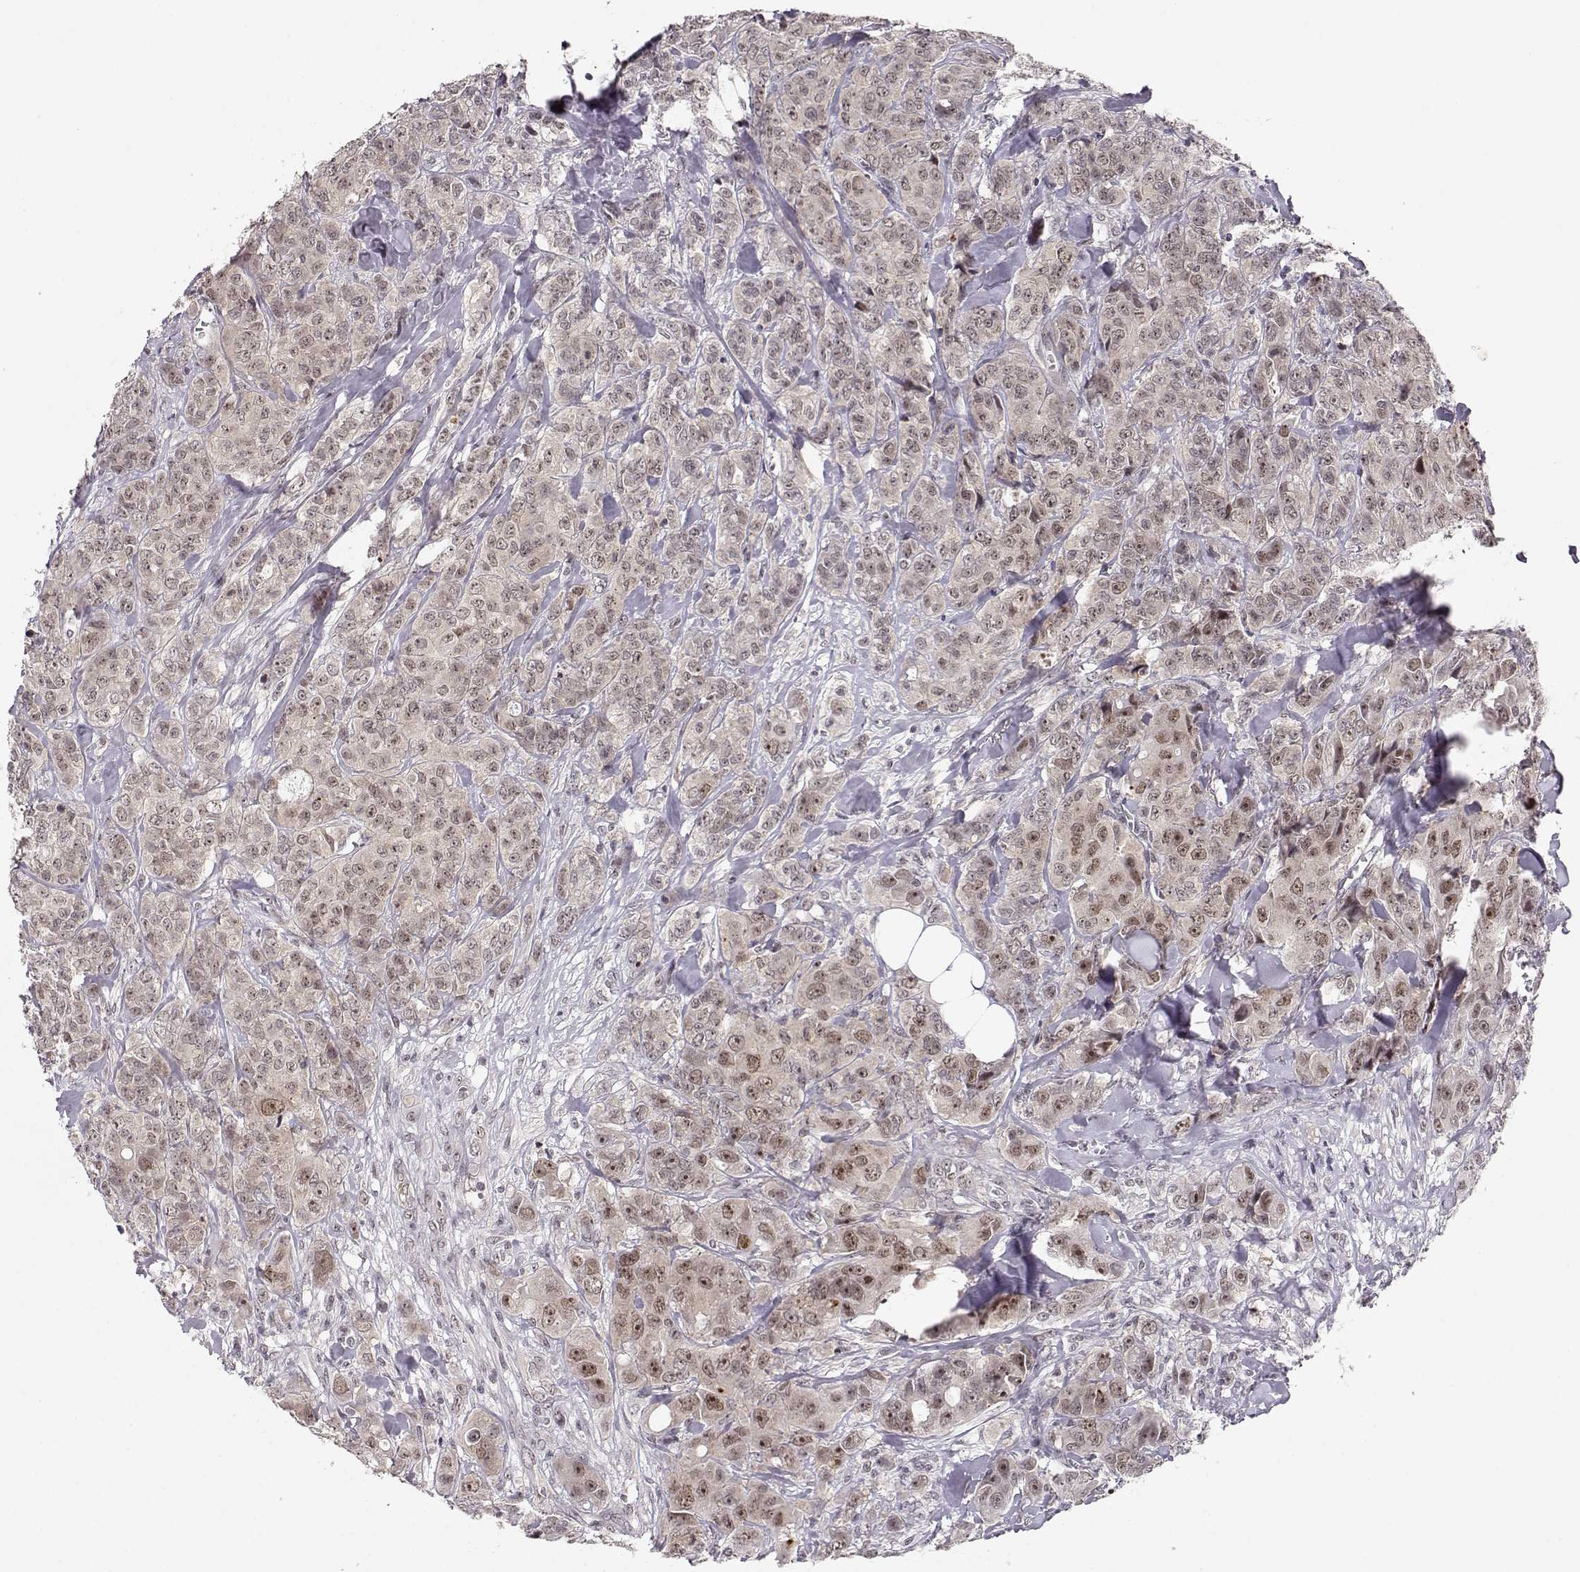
{"staining": {"intensity": "moderate", "quantity": ">75%", "location": "nuclear"}, "tissue": "breast cancer", "cell_type": "Tumor cells", "image_type": "cancer", "snomed": [{"axis": "morphology", "description": "Duct carcinoma"}, {"axis": "topography", "description": "Breast"}], "caption": "An IHC image of tumor tissue is shown. Protein staining in brown labels moderate nuclear positivity in breast cancer within tumor cells.", "gene": "CSNK2A1", "patient": {"sex": "female", "age": 43}}